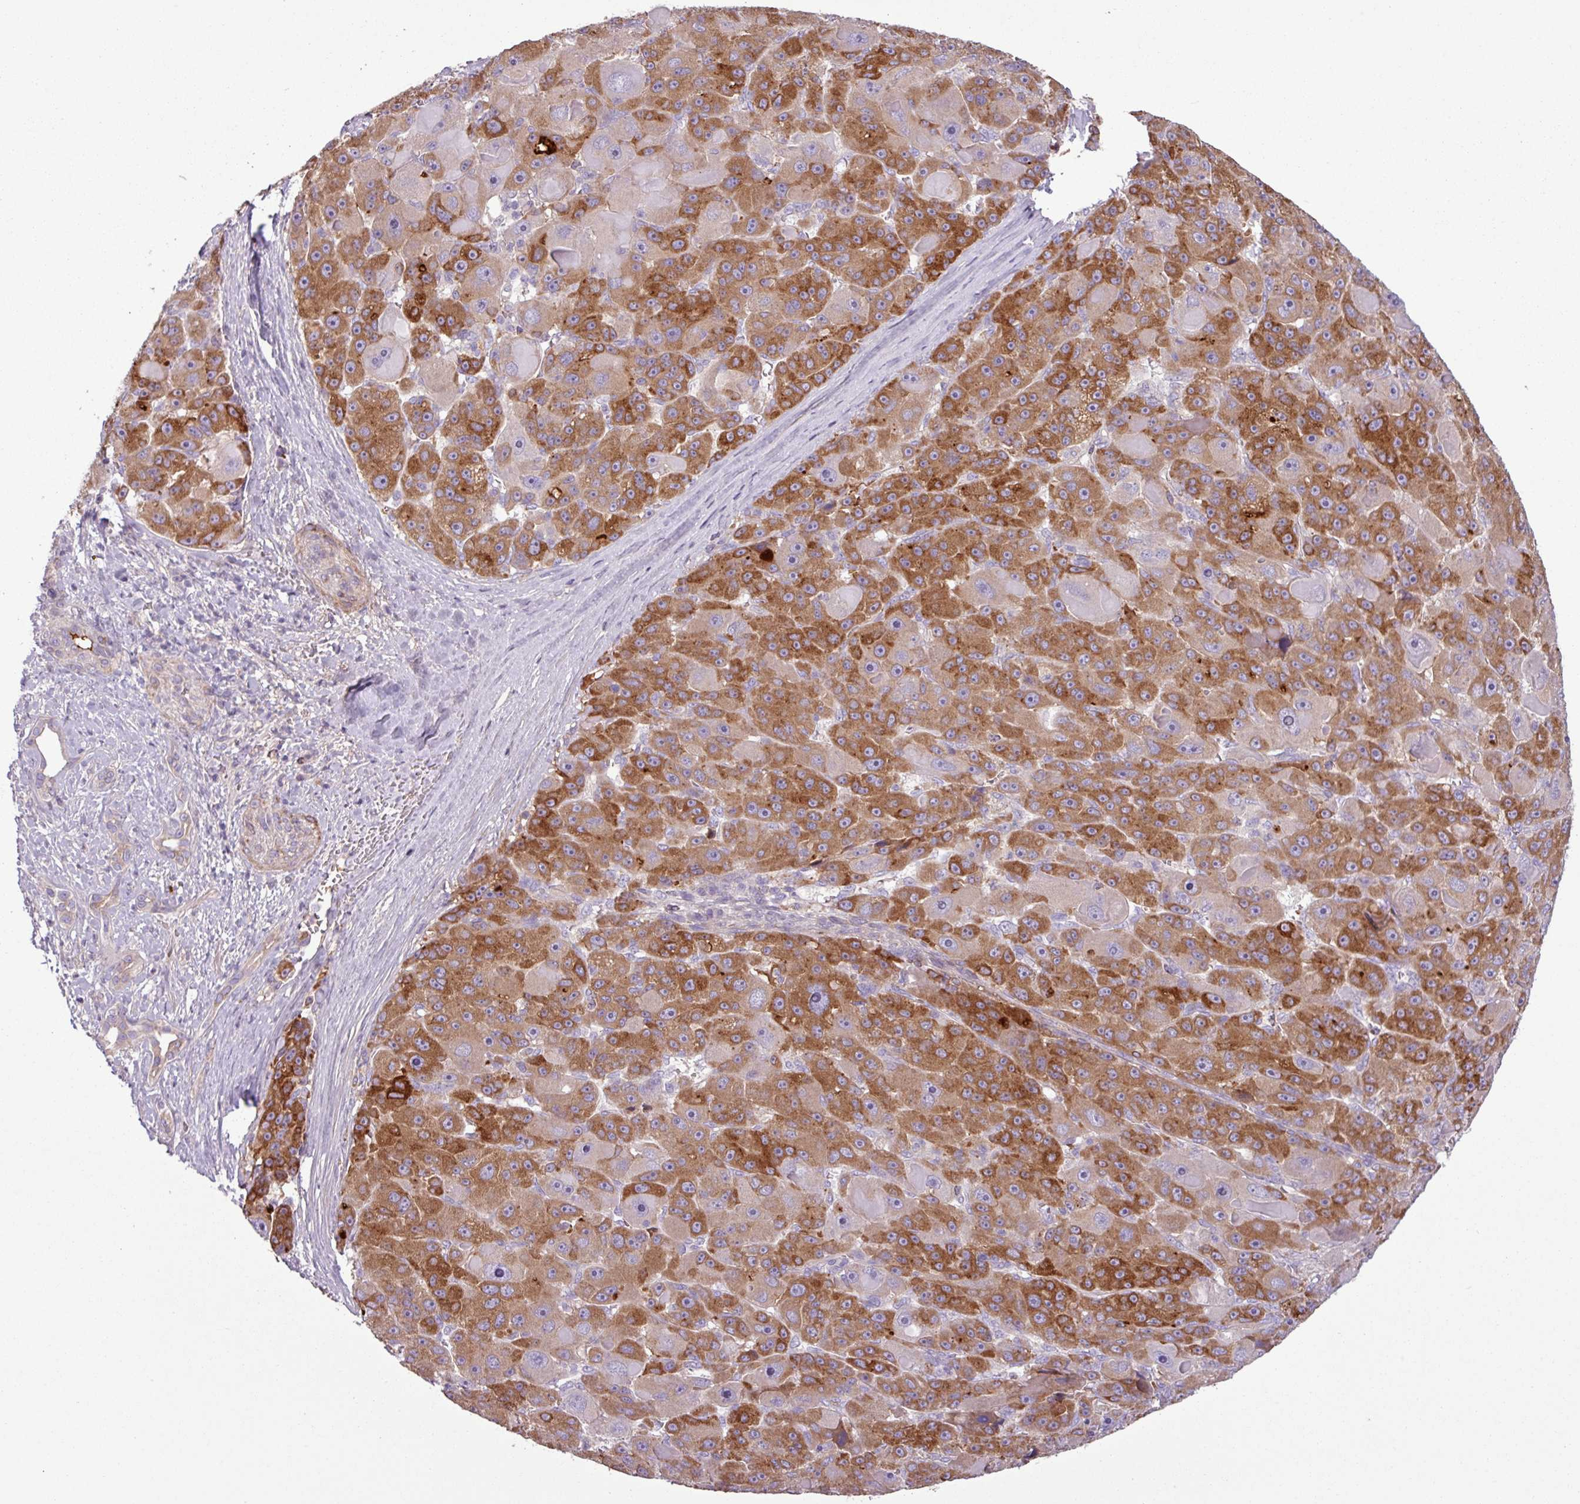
{"staining": {"intensity": "strong", "quantity": "25%-75%", "location": "cytoplasmic/membranous"}, "tissue": "liver cancer", "cell_type": "Tumor cells", "image_type": "cancer", "snomed": [{"axis": "morphology", "description": "Carcinoma, Hepatocellular, NOS"}, {"axis": "topography", "description": "Liver"}], "caption": "Human liver cancer (hepatocellular carcinoma) stained with a brown dye reveals strong cytoplasmic/membranous positive expression in approximately 25%-75% of tumor cells.", "gene": "C4B", "patient": {"sex": "male", "age": 76}}